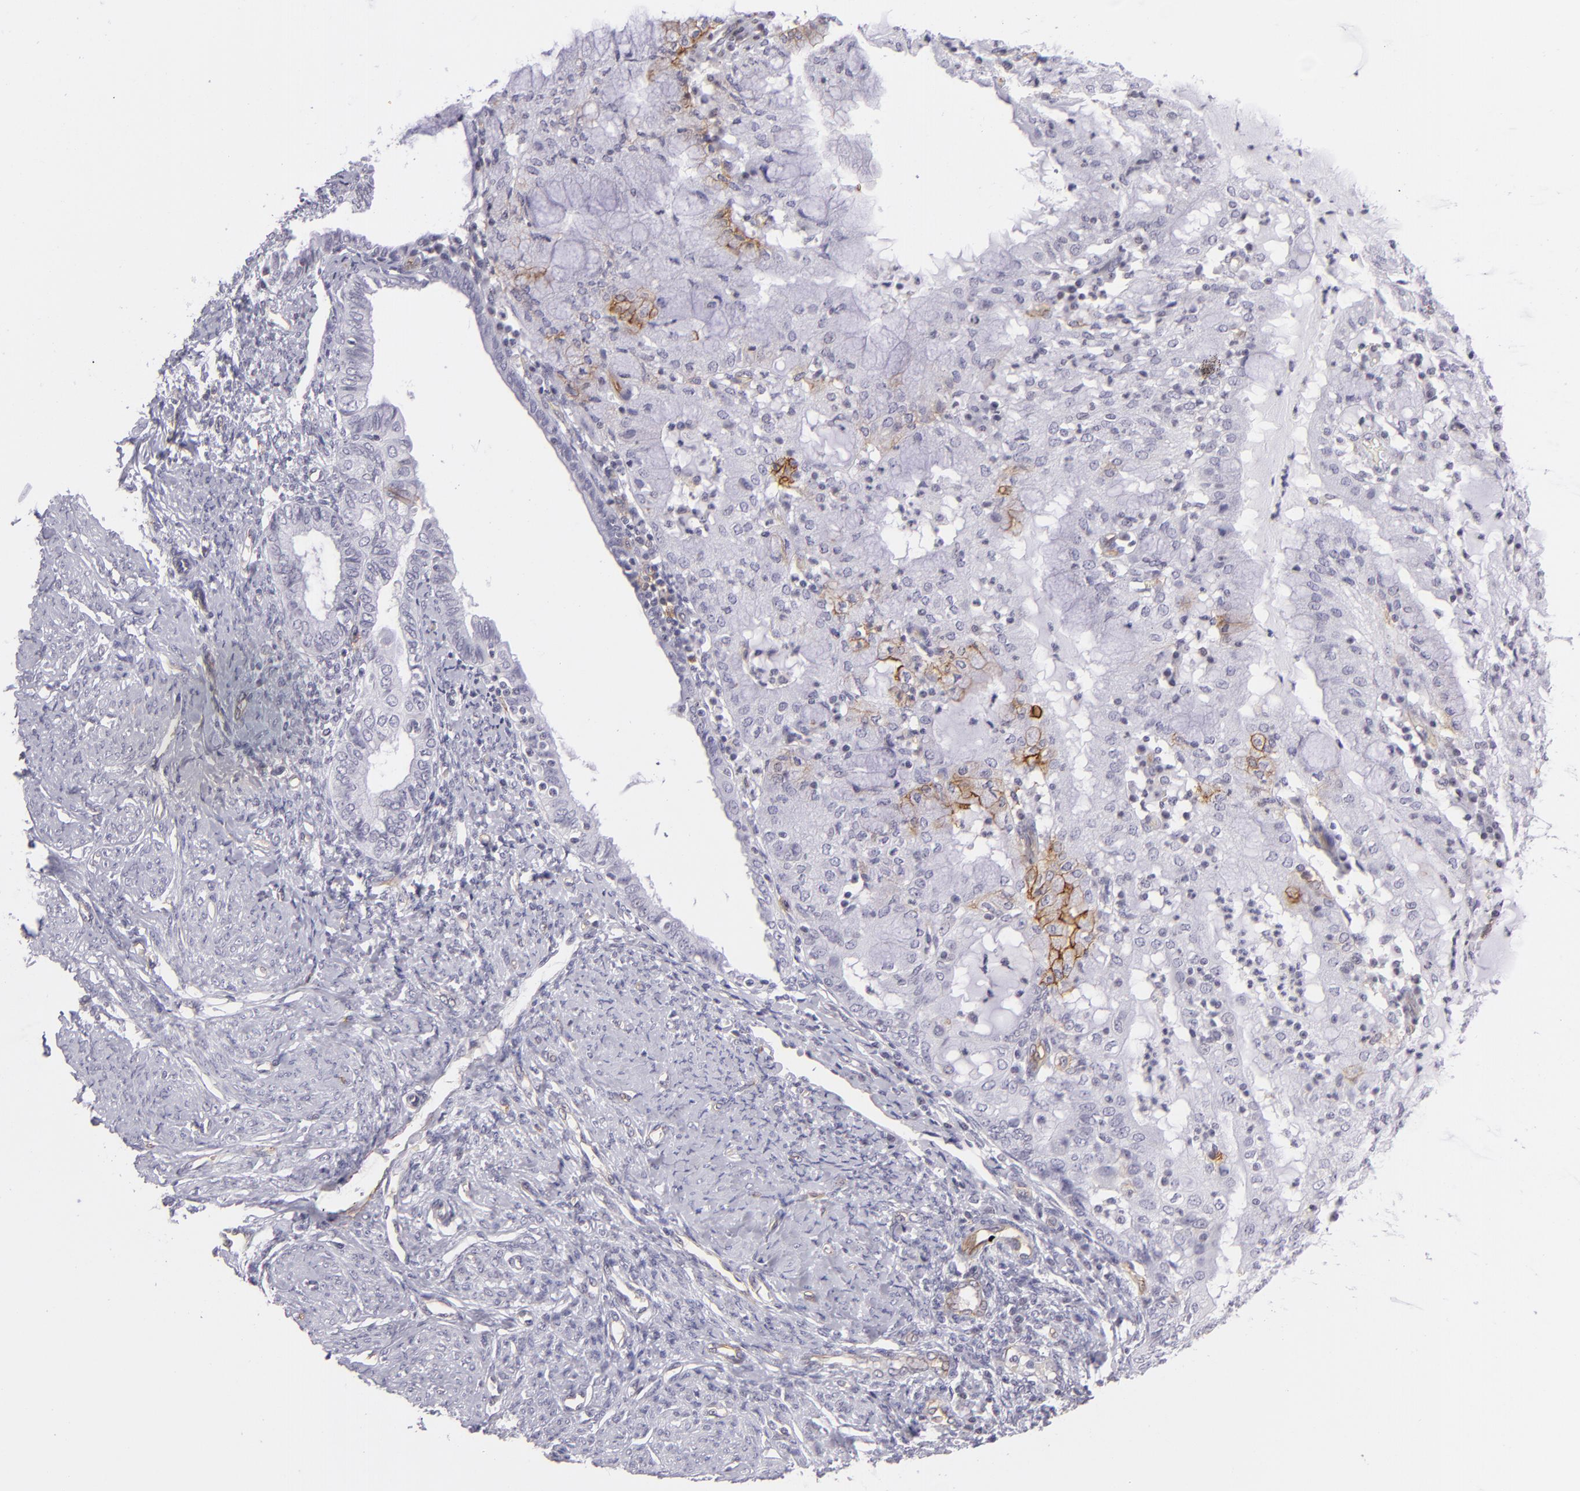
{"staining": {"intensity": "moderate", "quantity": "<25%", "location": "cytoplasmic/membranous"}, "tissue": "endometrial cancer", "cell_type": "Tumor cells", "image_type": "cancer", "snomed": [{"axis": "morphology", "description": "Adenocarcinoma, NOS"}, {"axis": "topography", "description": "Endometrium"}], "caption": "A brown stain shows moderate cytoplasmic/membranous expression of a protein in human endometrial cancer tumor cells. (DAB IHC with brightfield microscopy, high magnification).", "gene": "THBD", "patient": {"sex": "female", "age": 63}}